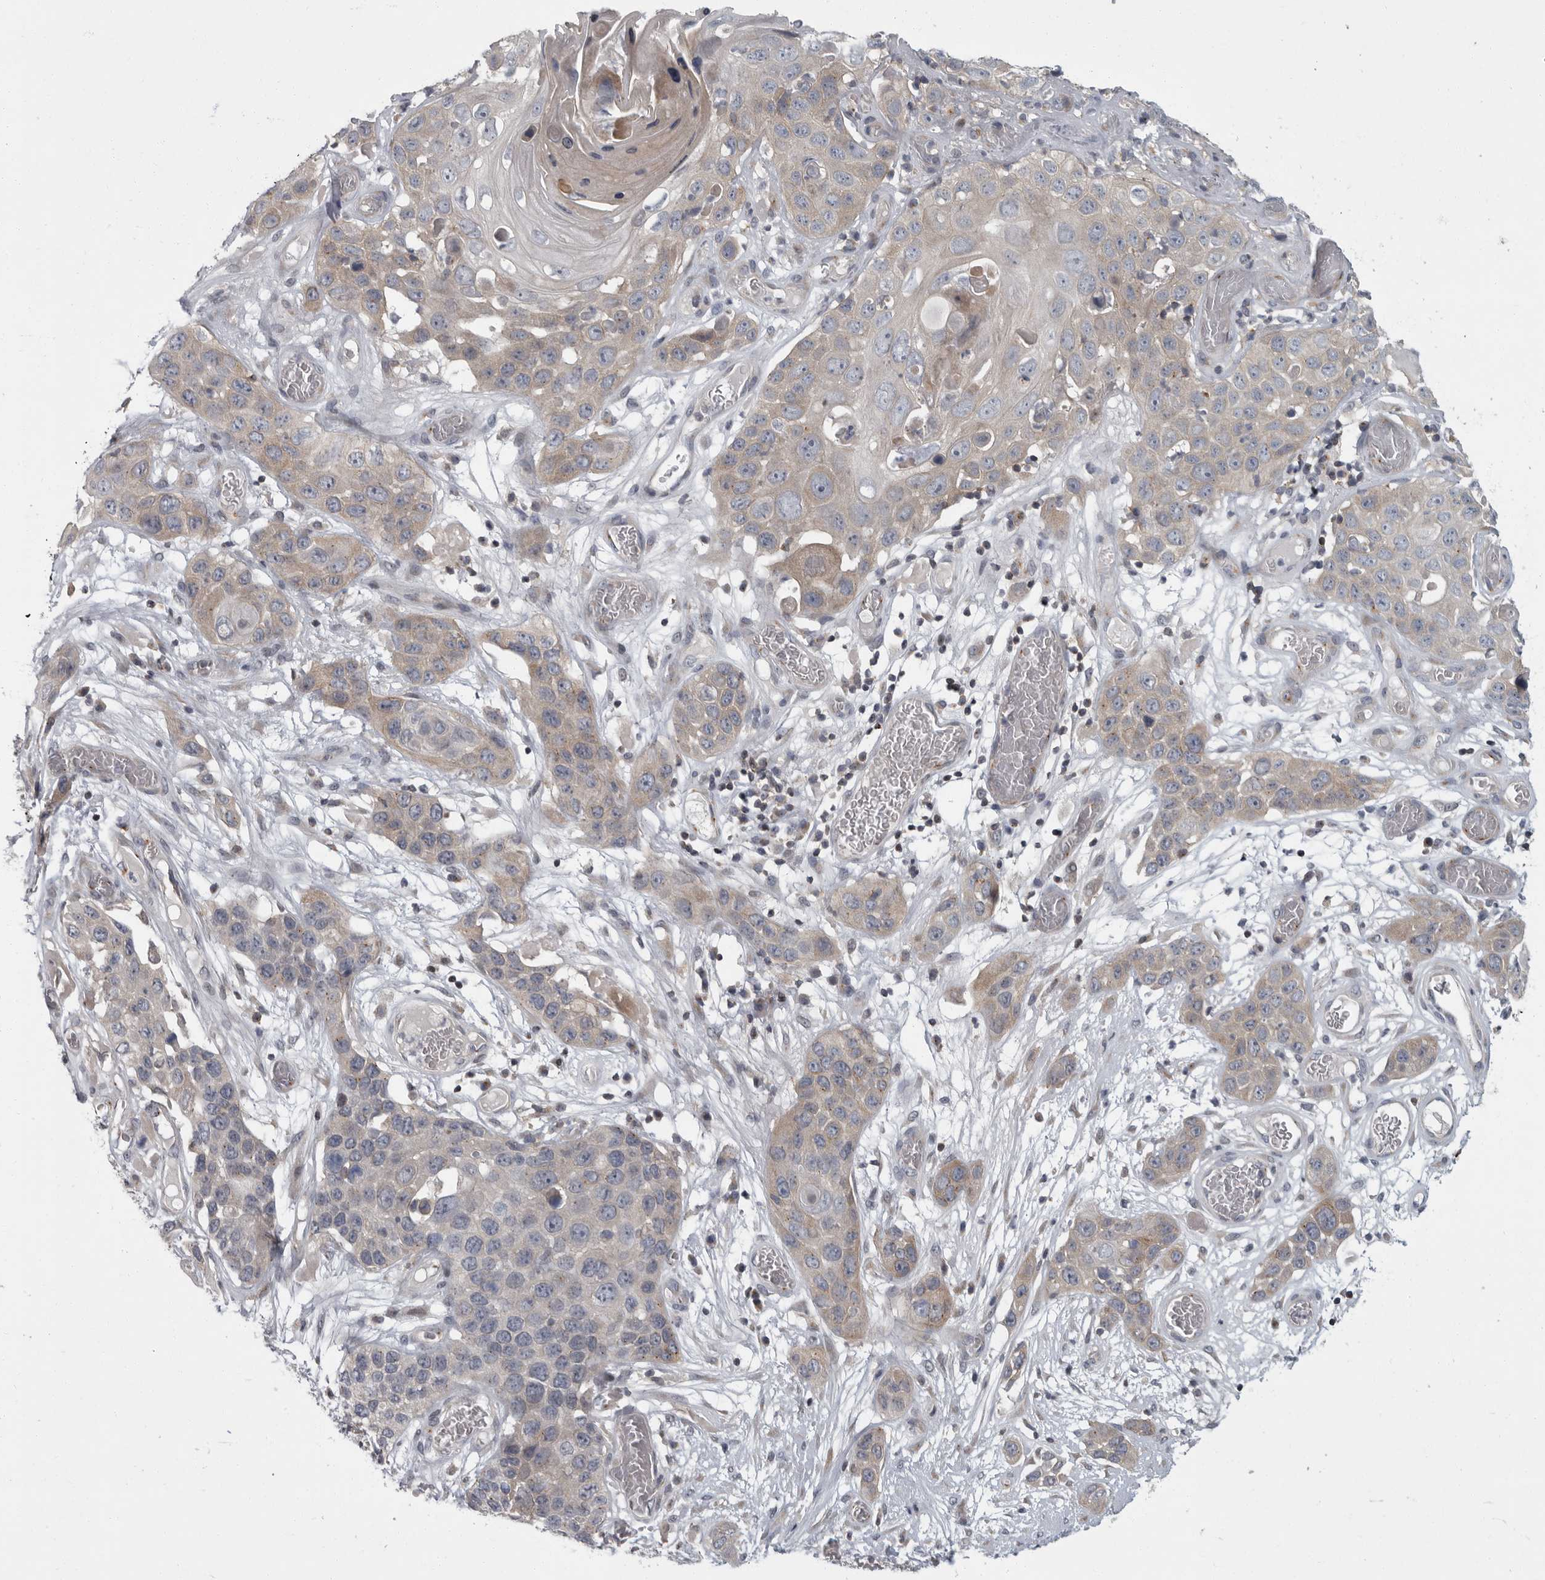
{"staining": {"intensity": "weak", "quantity": "<25%", "location": "cytoplasmic/membranous"}, "tissue": "skin cancer", "cell_type": "Tumor cells", "image_type": "cancer", "snomed": [{"axis": "morphology", "description": "Squamous cell carcinoma, NOS"}, {"axis": "topography", "description": "Skin"}], "caption": "A high-resolution histopathology image shows immunohistochemistry (IHC) staining of skin cancer (squamous cell carcinoma), which displays no significant positivity in tumor cells.", "gene": "PDE7A", "patient": {"sex": "male", "age": 55}}